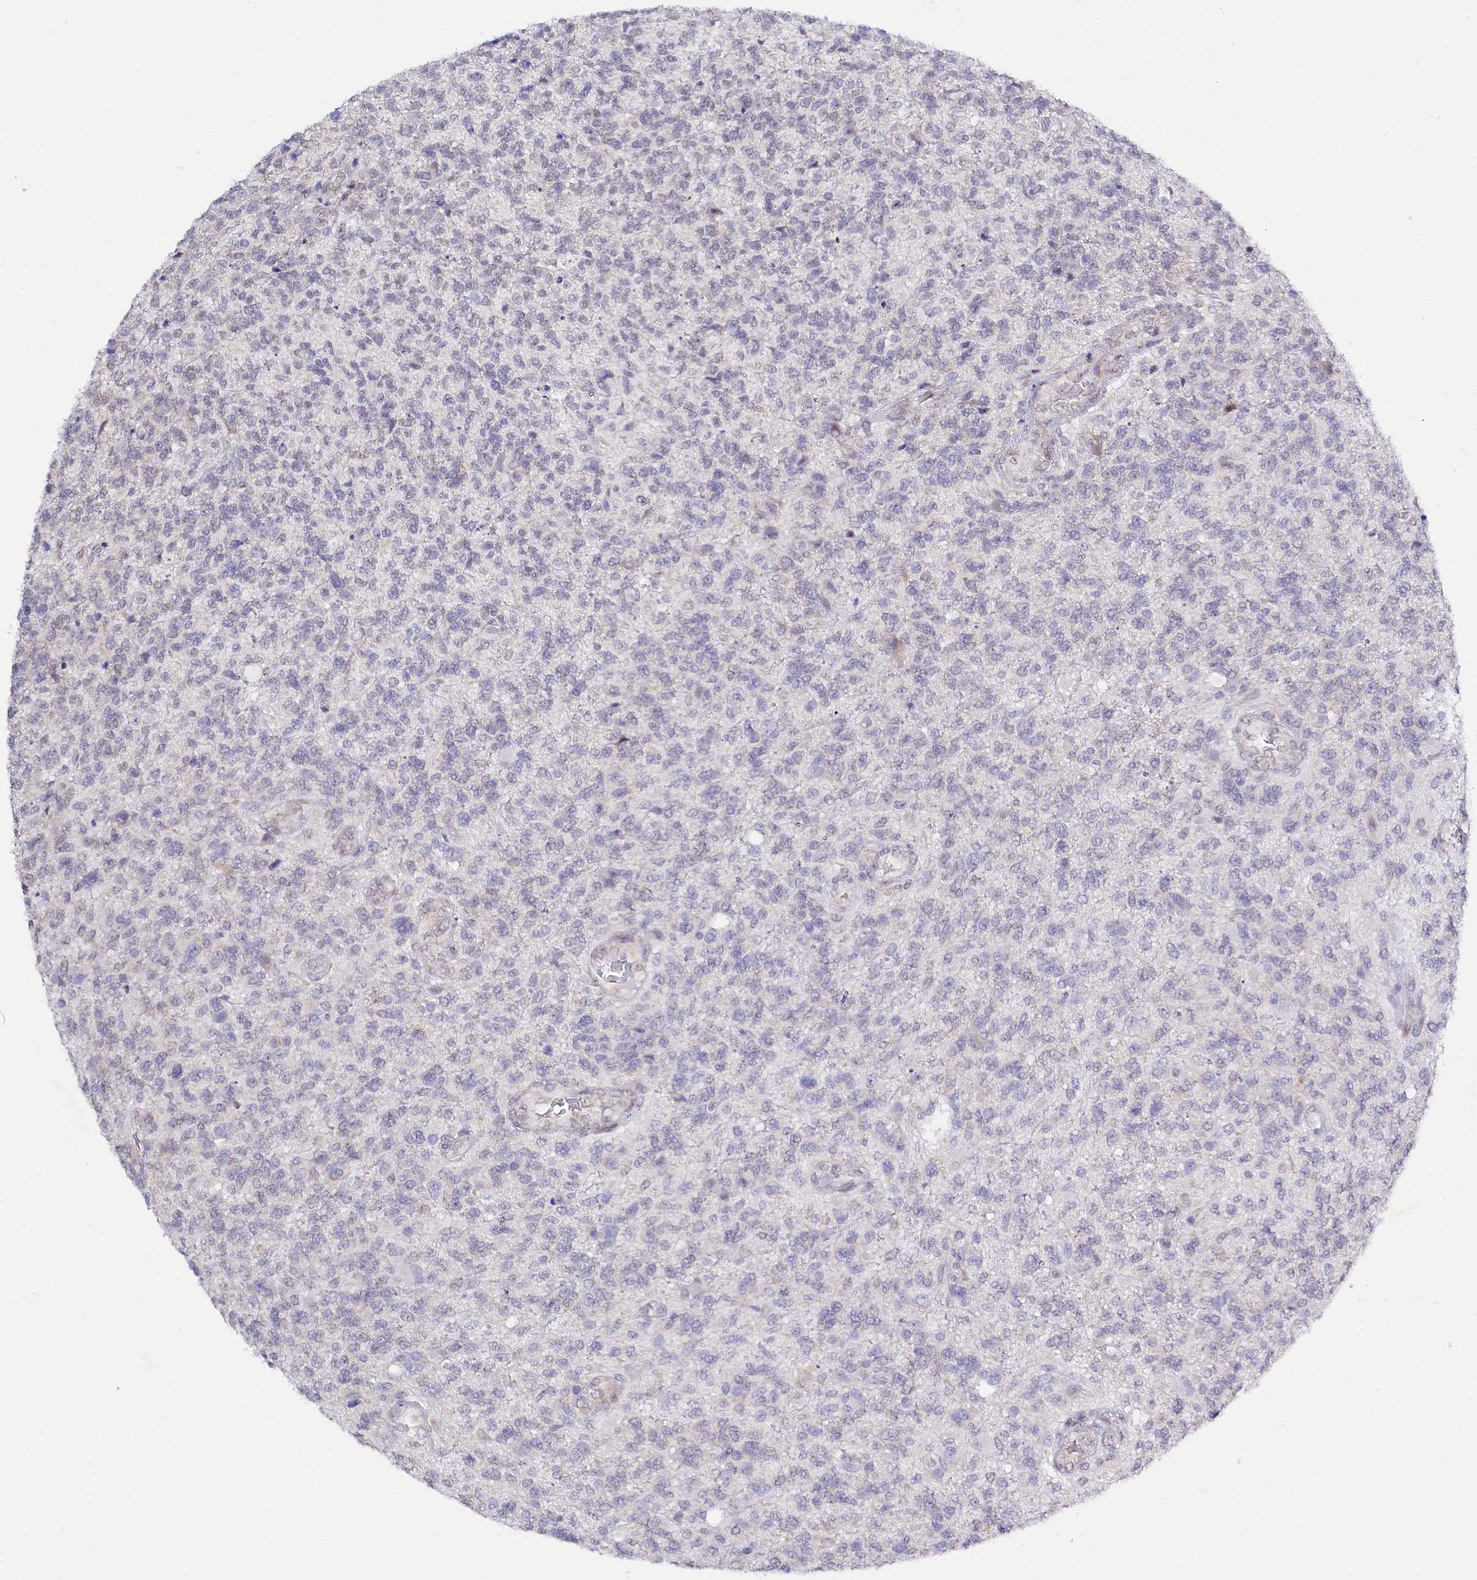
{"staining": {"intensity": "negative", "quantity": "none", "location": "none"}, "tissue": "glioma", "cell_type": "Tumor cells", "image_type": "cancer", "snomed": [{"axis": "morphology", "description": "Glioma, malignant, High grade"}, {"axis": "topography", "description": "Brain"}], "caption": "Immunohistochemical staining of human glioma displays no significant expression in tumor cells. The staining was performed using DAB (3,3'-diaminobenzidine) to visualize the protein expression in brown, while the nuclei were stained in blue with hematoxylin (Magnification: 20x).", "gene": "SPATS2", "patient": {"sex": "male", "age": 56}}